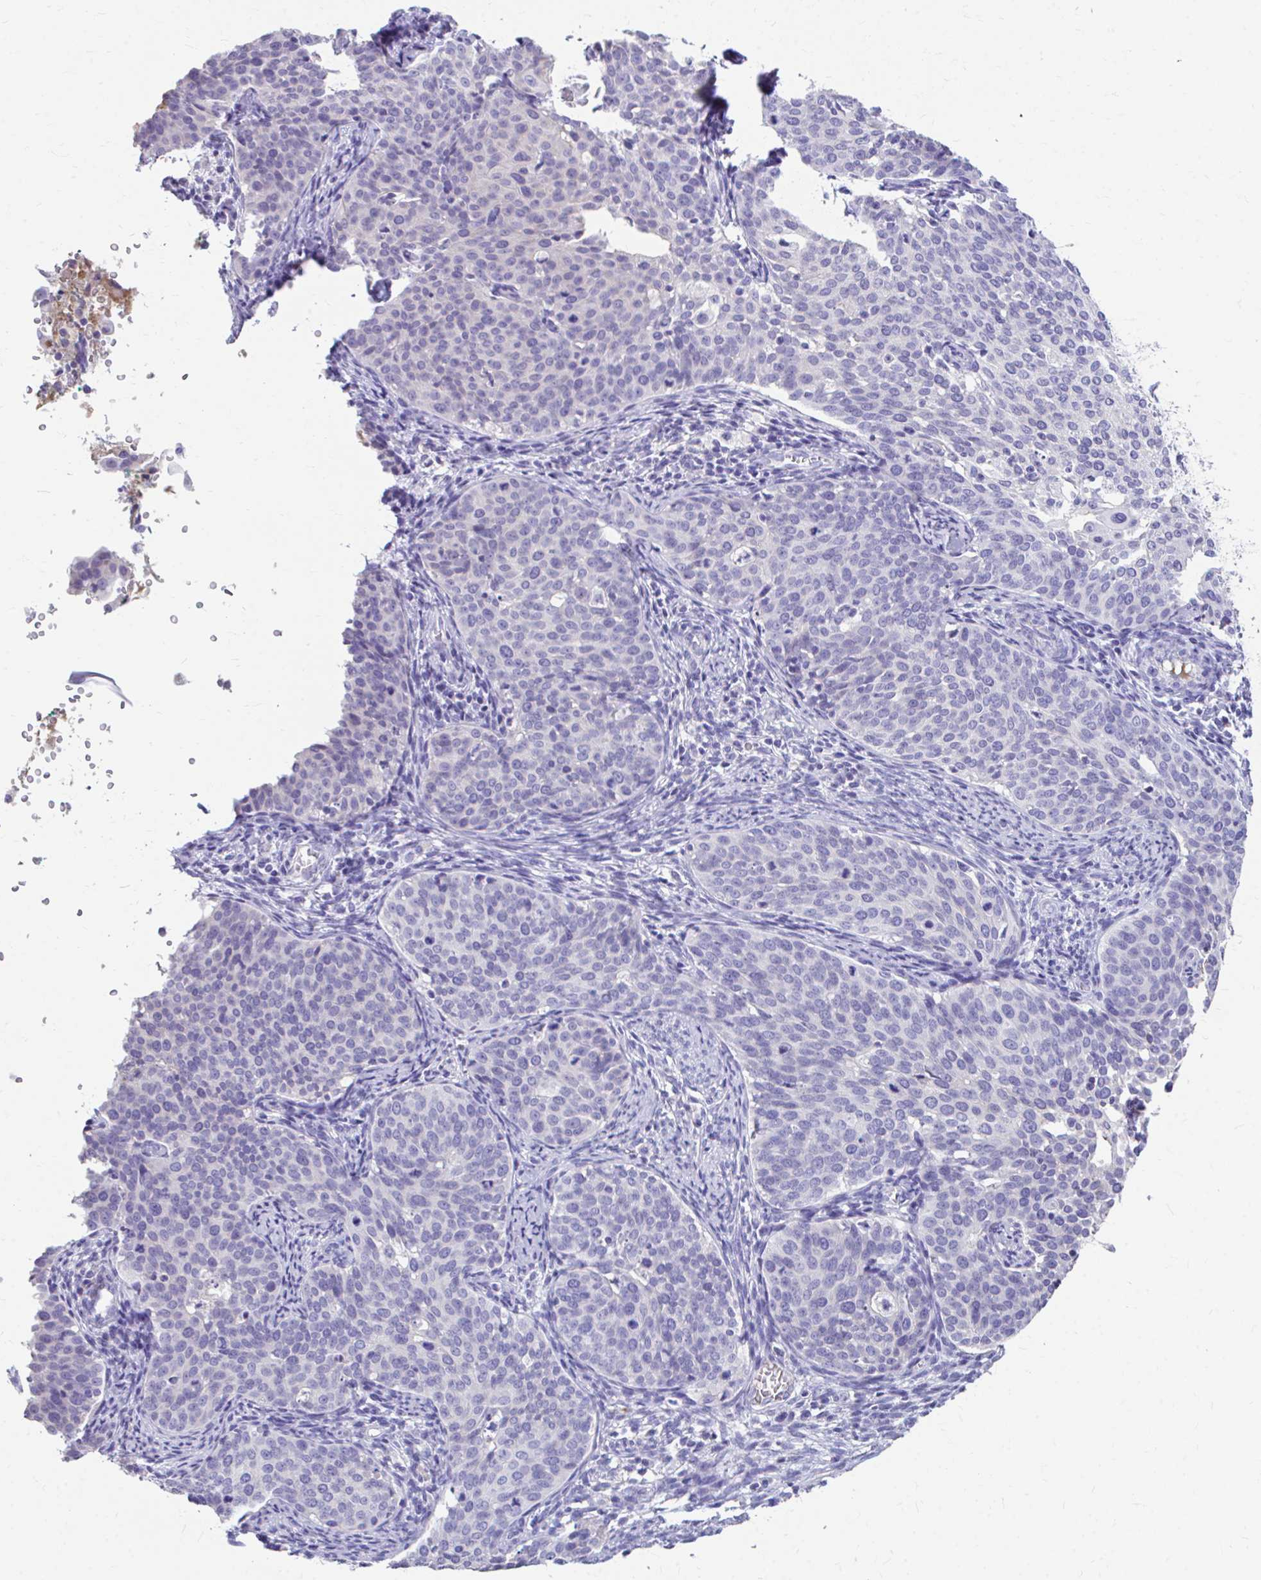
{"staining": {"intensity": "negative", "quantity": "none", "location": "none"}, "tissue": "cervical cancer", "cell_type": "Tumor cells", "image_type": "cancer", "snomed": [{"axis": "morphology", "description": "Squamous cell carcinoma, NOS"}, {"axis": "topography", "description": "Cervix"}], "caption": "Micrograph shows no significant protein staining in tumor cells of cervical cancer (squamous cell carcinoma).", "gene": "CFH", "patient": {"sex": "female", "age": 44}}